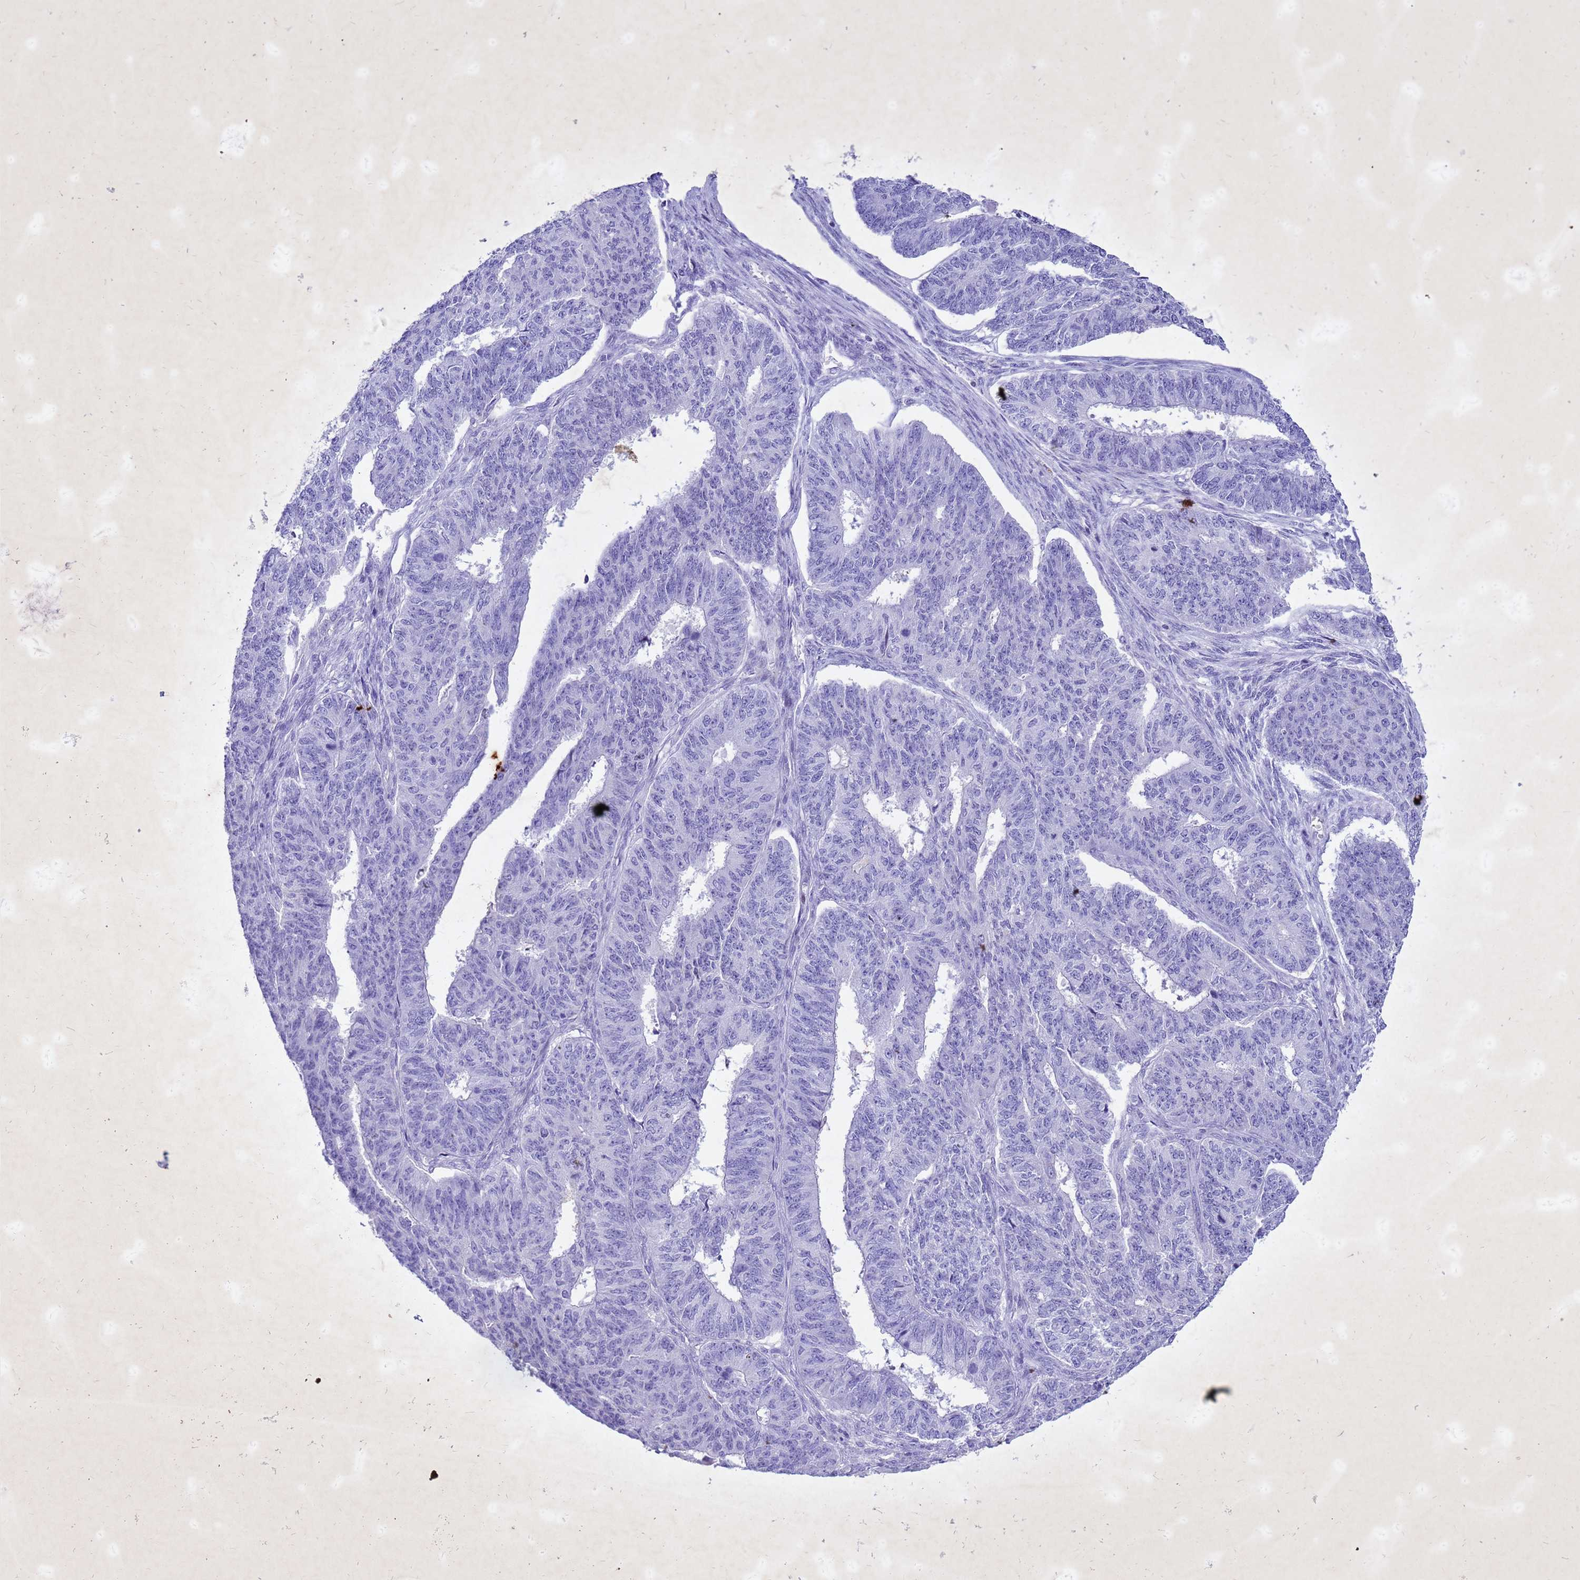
{"staining": {"intensity": "negative", "quantity": "none", "location": "none"}, "tissue": "endometrial cancer", "cell_type": "Tumor cells", "image_type": "cancer", "snomed": [{"axis": "morphology", "description": "Adenocarcinoma, NOS"}, {"axis": "topography", "description": "Endometrium"}], "caption": "Endometrial cancer was stained to show a protein in brown. There is no significant staining in tumor cells. (DAB IHC, high magnification).", "gene": "COPS9", "patient": {"sex": "female", "age": 32}}